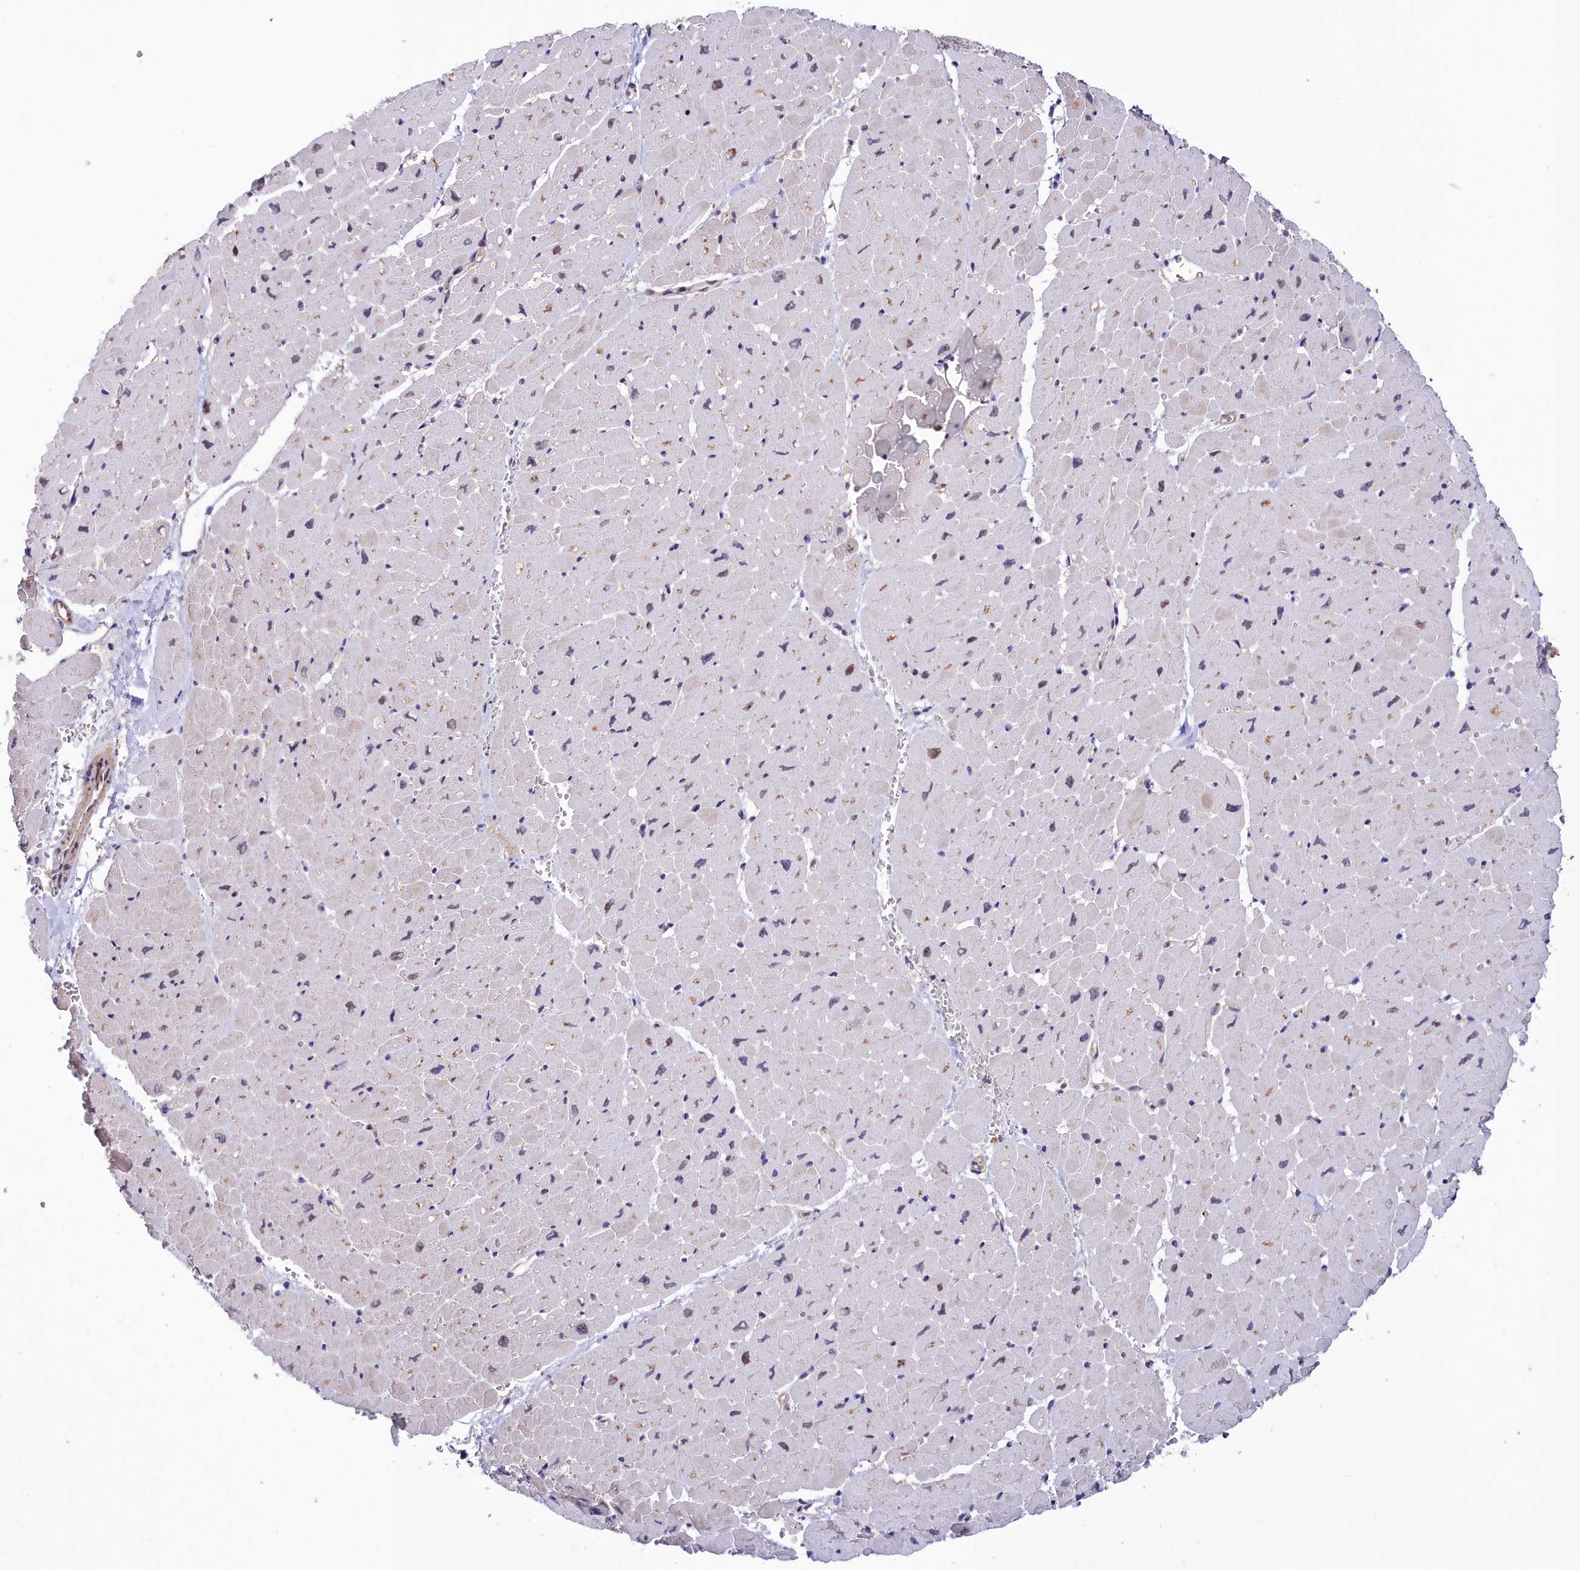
{"staining": {"intensity": "weak", "quantity": "<25%", "location": "cytoplasmic/membranous"}, "tissue": "heart muscle", "cell_type": "Cardiomyocytes", "image_type": "normal", "snomed": [{"axis": "morphology", "description": "Normal tissue, NOS"}, {"axis": "topography", "description": "Heart"}], "caption": "IHC micrograph of normal heart muscle stained for a protein (brown), which shows no staining in cardiomyocytes.", "gene": "NEURL4", "patient": {"sex": "male", "age": 45}}